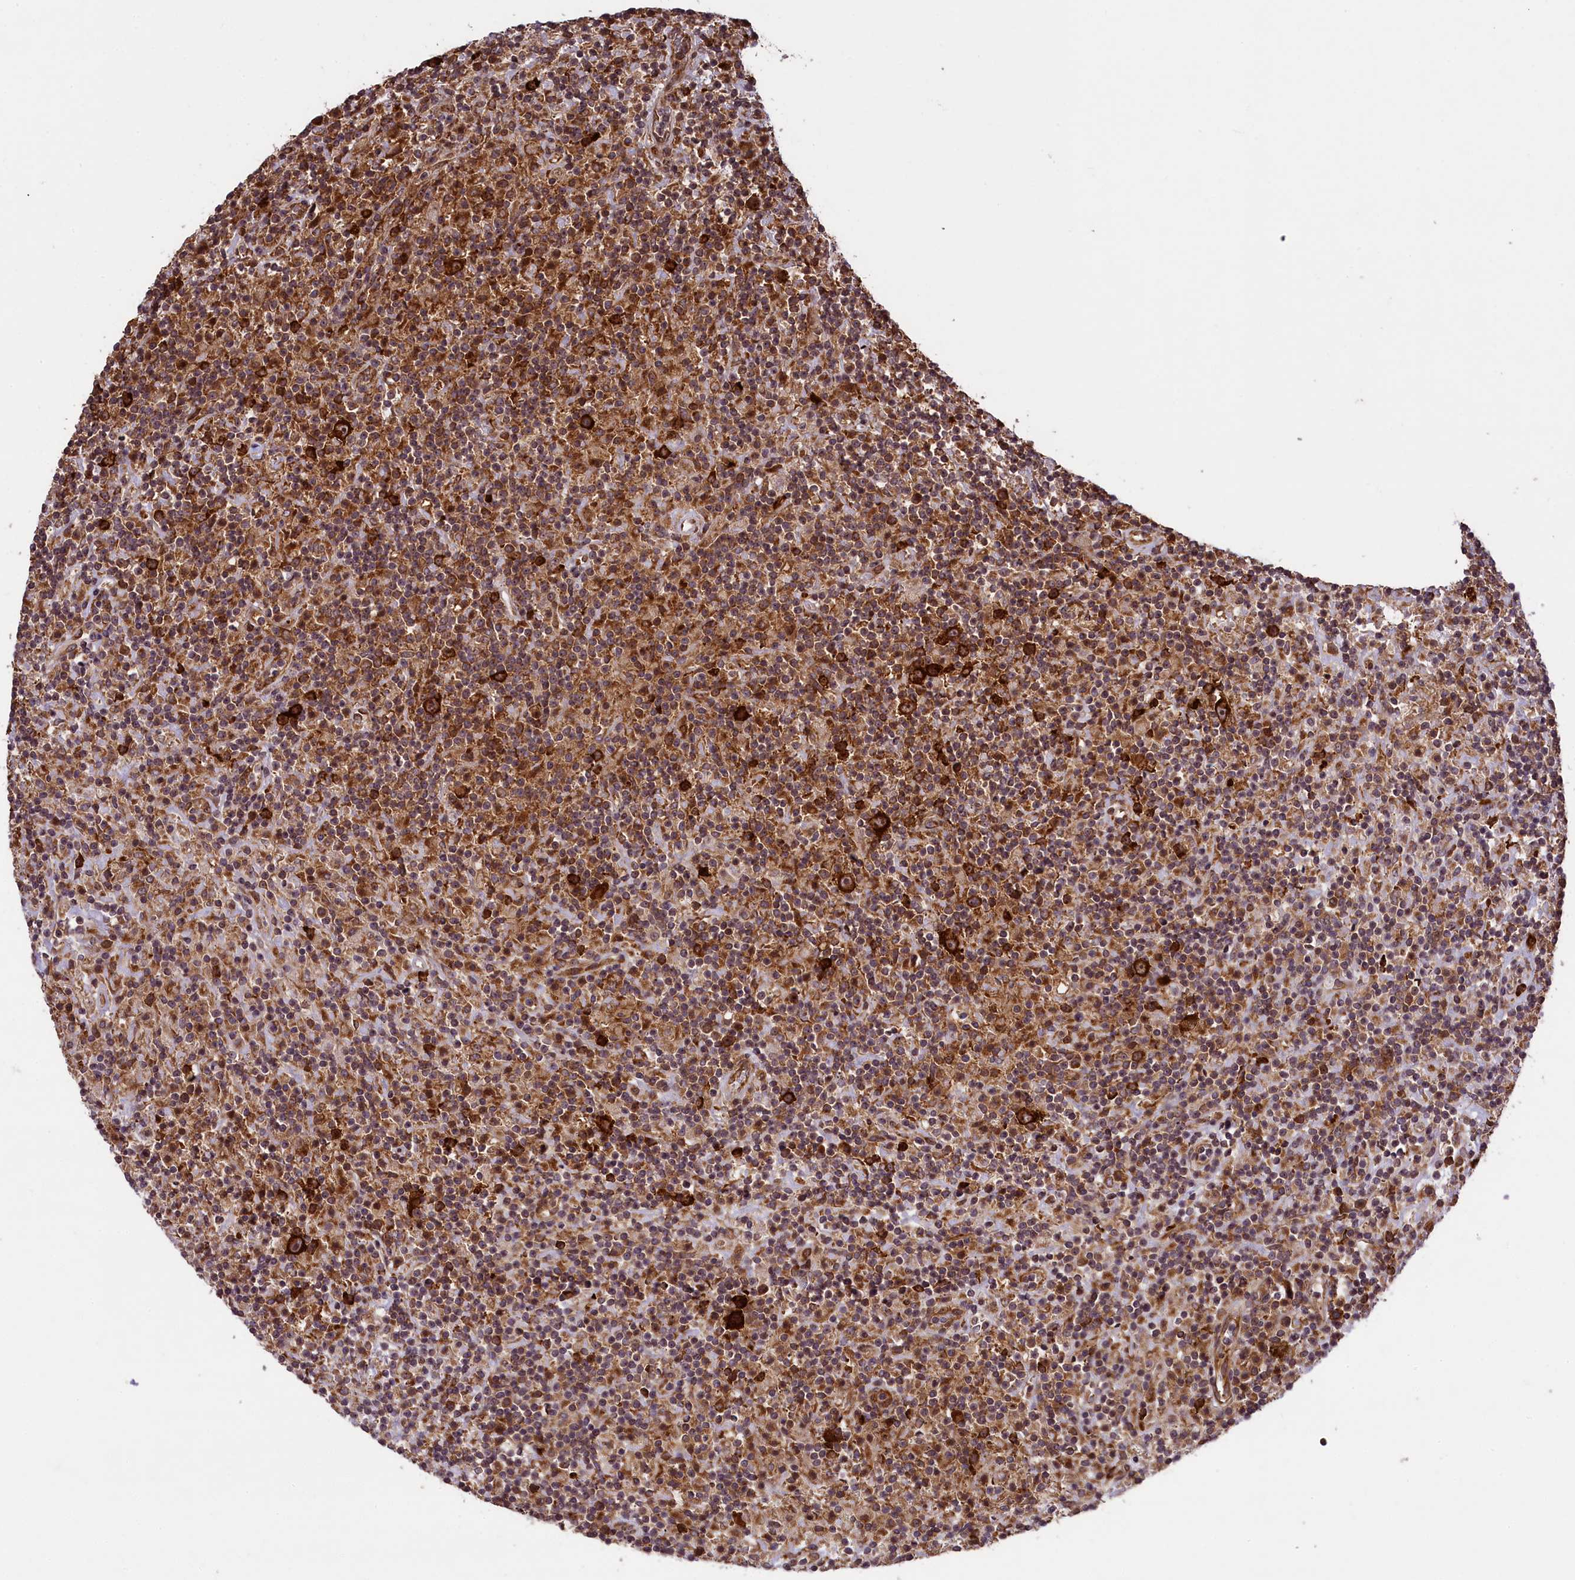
{"staining": {"intensity": "strong", "quantity": ">75%", "location": "cytoplasmic/membranous"}, "tissue": "lymphoma", "cell_type": "Tumor cells", "image_type": "cancer", "snomed": [{"axis": "morphology", "description": "Hodgkin's disease, NOS"}, {"axis": "topography", "description": "Lymph node"}], "caption": "Protein expression by immunohistochemistry (IHC) displays strong cytoplasmic/membranous expression in approximately >75% of tumor cells in Hodgkin's disease. Nuclei are stained in blue.", "gene": "LARP4", "patient": {"sex": "male", "age": 70}}